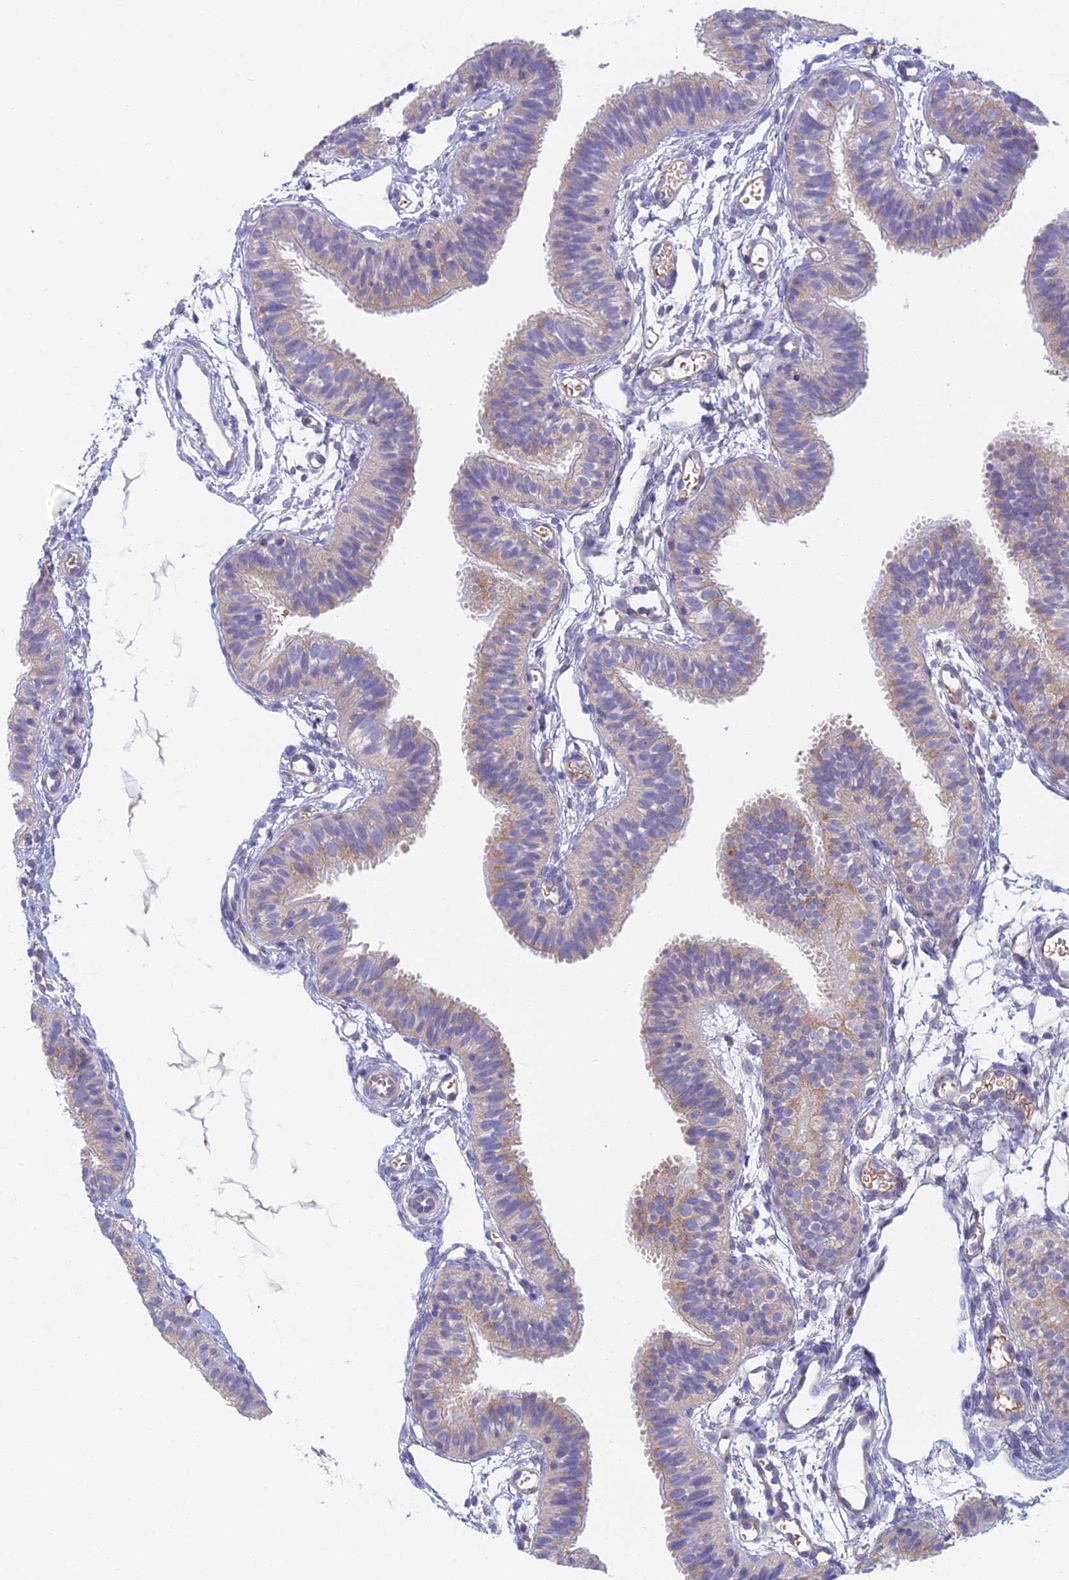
{"staining": {"intensity": "weak", "quantity": "<25%", "location": "cytoplasmic/membranous"}, "tissue": "fallopian tube", "cell_type": "Glandular cells", "image_type": "normal", "snomed": [{"axis": "morphology", "description": "Normal tissue, NOS"}, {"axis": "topography", "description": "Fallopian tube"}], "caption": "Immunohistochemical staining of unremarkable fallopian tube exhibits no significant staining in glandular cells.", "gene": "ZNF564", "patient": {"sex": "female", "age": 35}}